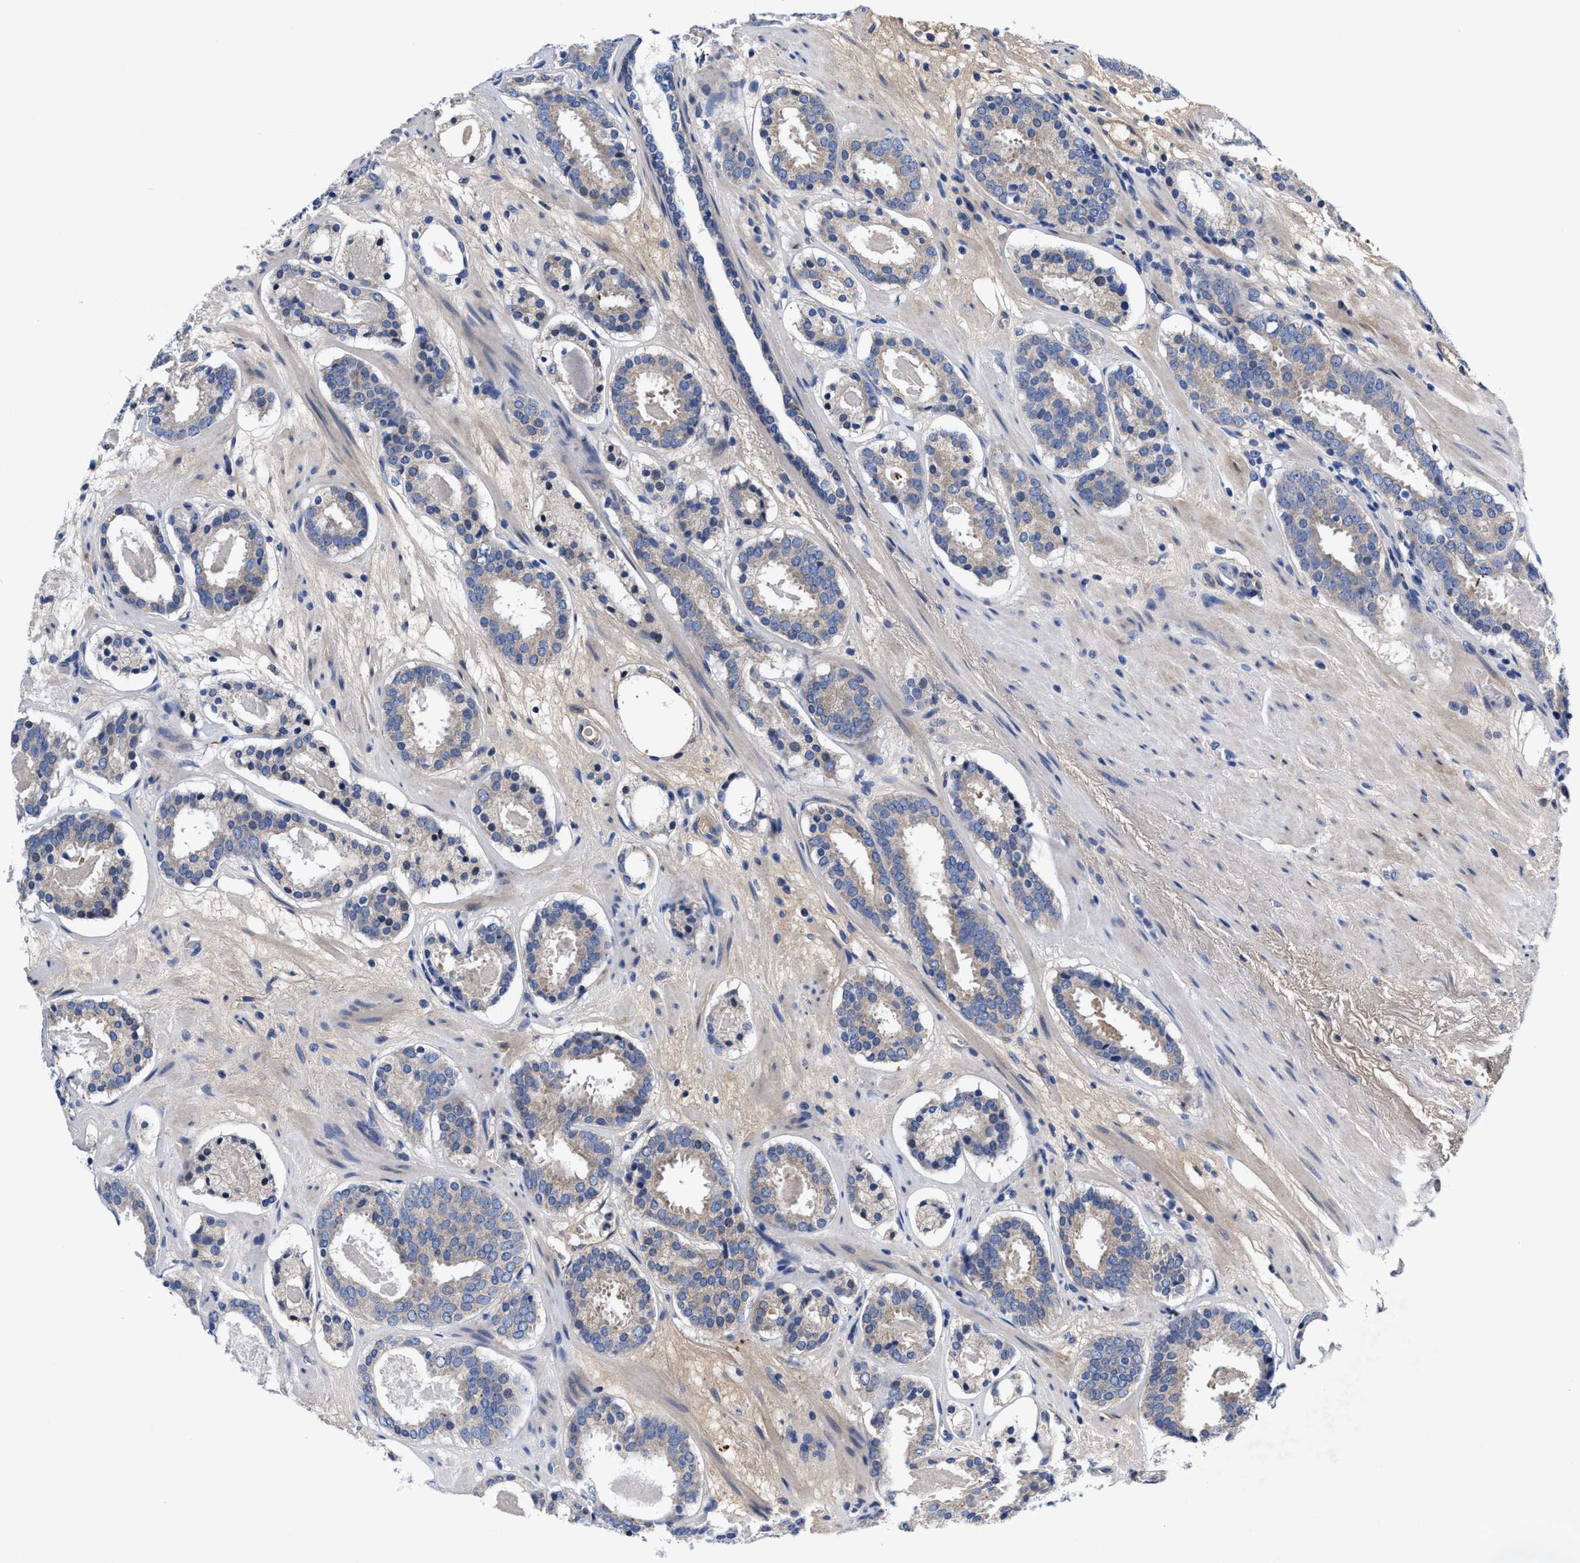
{"staining": {"intensity": "negative", "quantity": "none", "location": "none"}, "tissue": "prostate cancer", "cell_type": "Tumor cells", "image_type": "cancer", "snomed": [{"axis": "morphology", "description": "Adenocarcinoma, Low grade"}, {"axis": "topography", "description": "Prostate"}], "caption": "This is an immunohistochemistry (IHC) micrograph of prostate low-grade adenocarcinoma. There is no expression in tumor cells.", "gene": "DHRS13", "patient": {"sex": "male", "age": 69}}